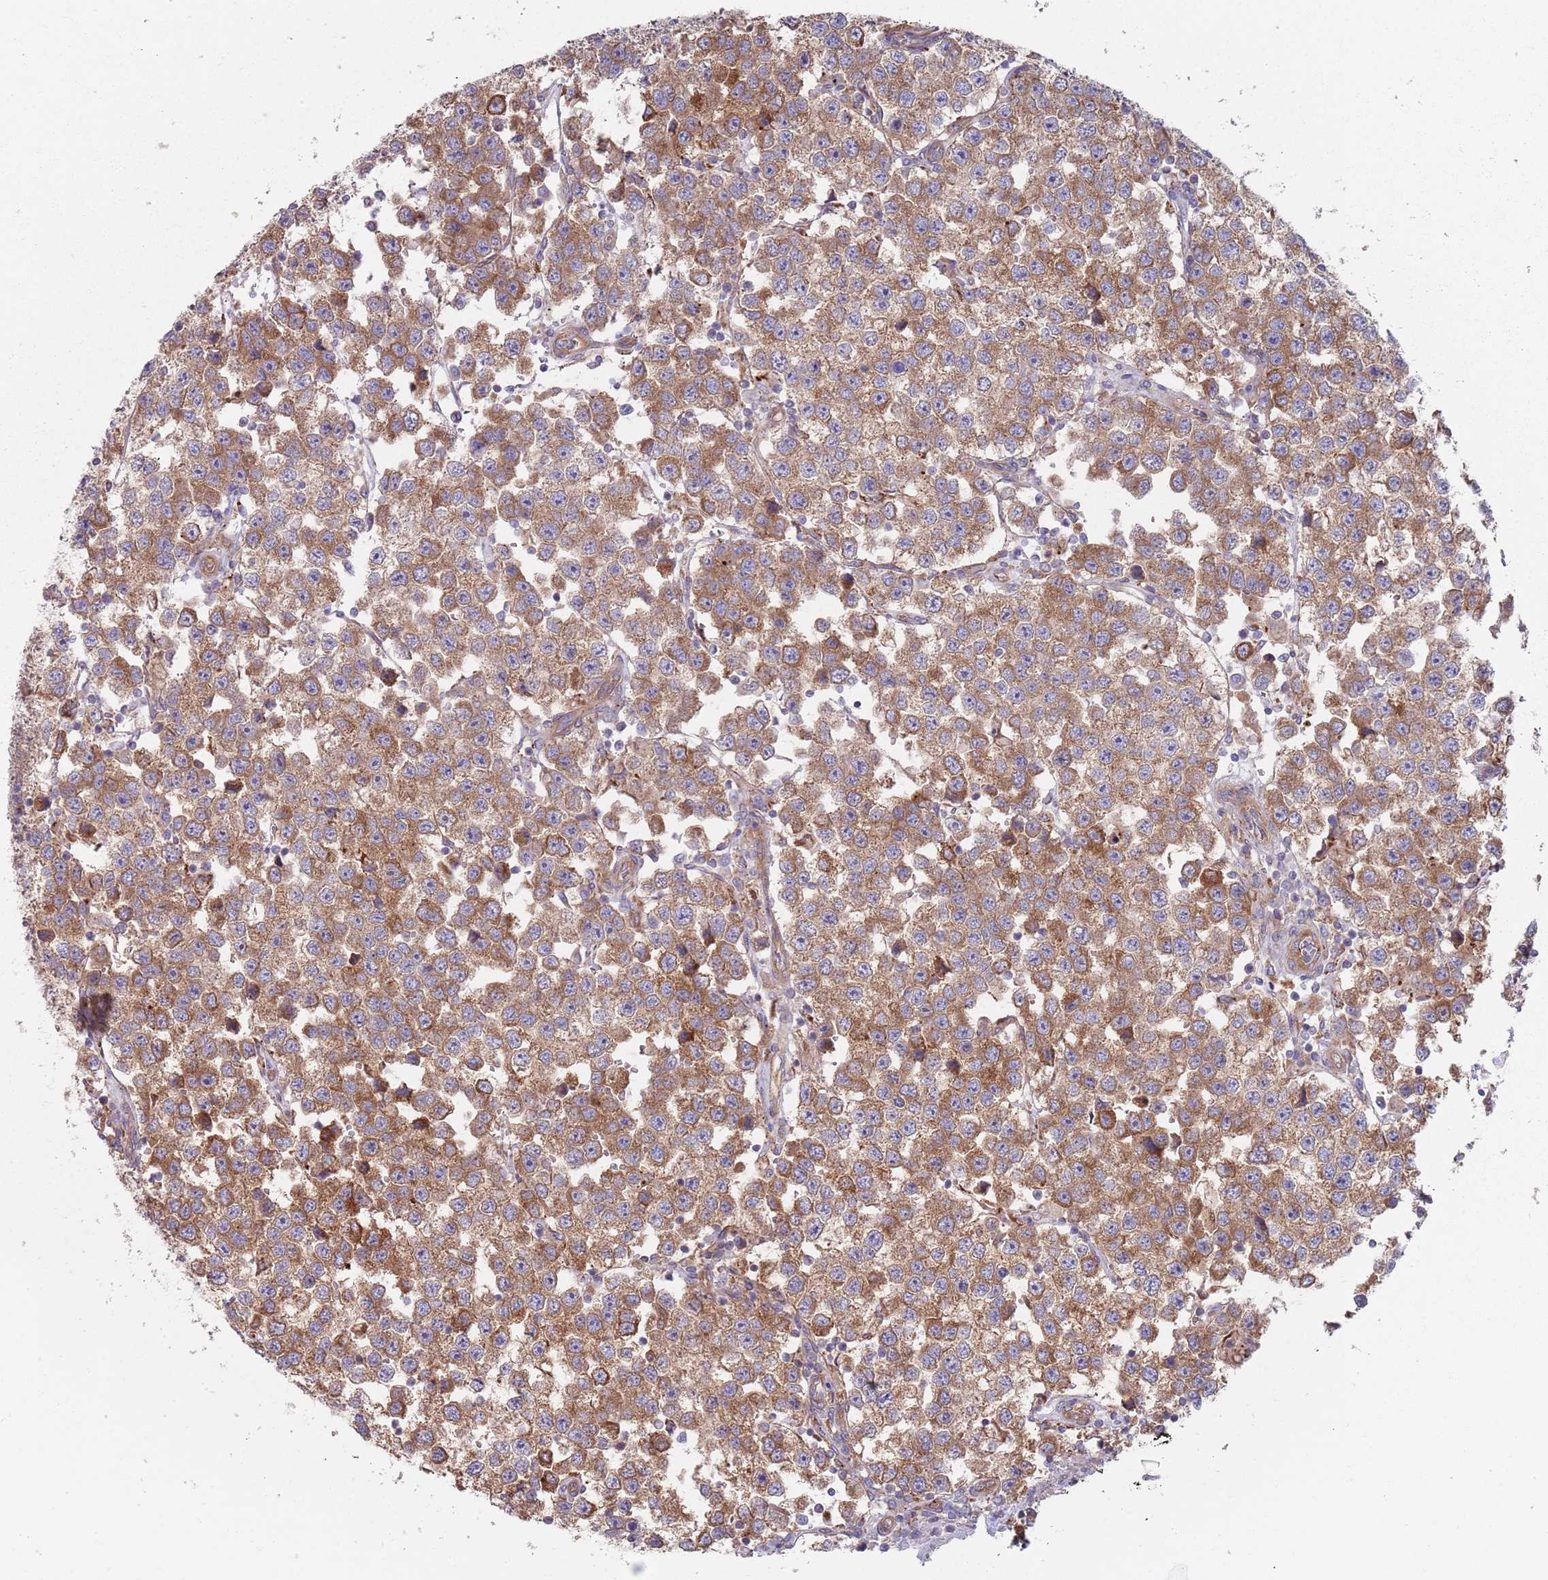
{"staining": {"intensity": "moderate", "quantity": ">75%", "location": "cytoplasmic/membranous"}, "tissue": "testis cancer", "cell_type": "Tumor cells", "image_type": "cancer", "snomed": [{"axis": "morphology", "description": "Seminoma, NOS"}, {"axis": "topography", "description": "Testis"}], "caption": "Approximately >75% of tumor cells in human testis cancer (seminoma) reveal moderate cytoplasmic/membranous protein positivity as visualized by brown immunohistochemical staining.", "gene": "SPDL1", "patient": {"sex": "male", "age": 37}}